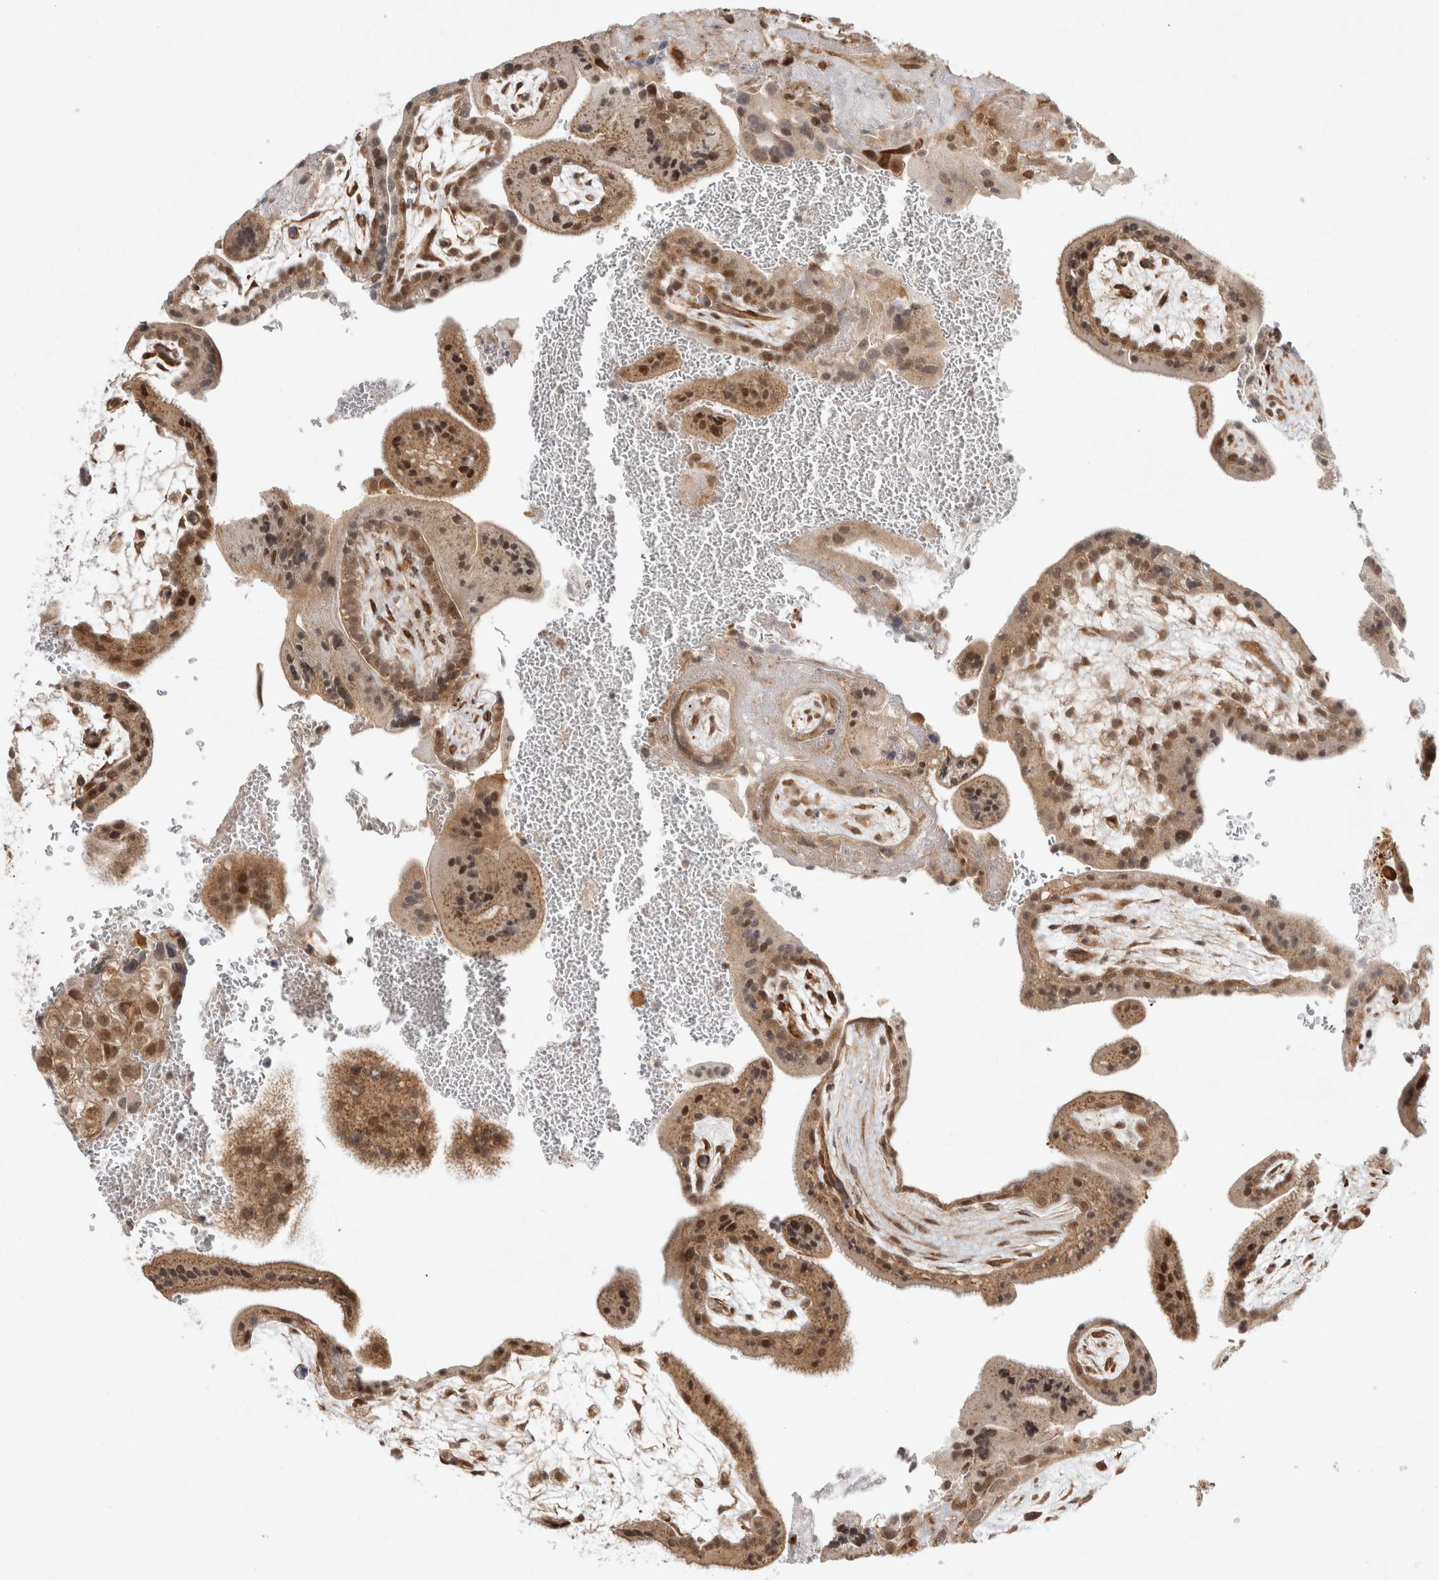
{"staining": {"intensity": "moderate", "quantity": ">75%", "location": "cytoplasmic/membranous,nuclear"}, "tissue": "placenta", "cell_type": "Decidual cells", "image_type": "normal", "snomed": [{"axis": "morphology", "description": "Normal tissue, NOS"}, {"axis": "topography", "description": "Placenta"}], "caption": "DAB immunohistochemical staining of normal placenta displays moderate cytoplasmic/membranous,nuclear protein expression in about >75% of decidual cells.", "gene": "ZNF318", "patient": {"sex": "female", "age": 35}}